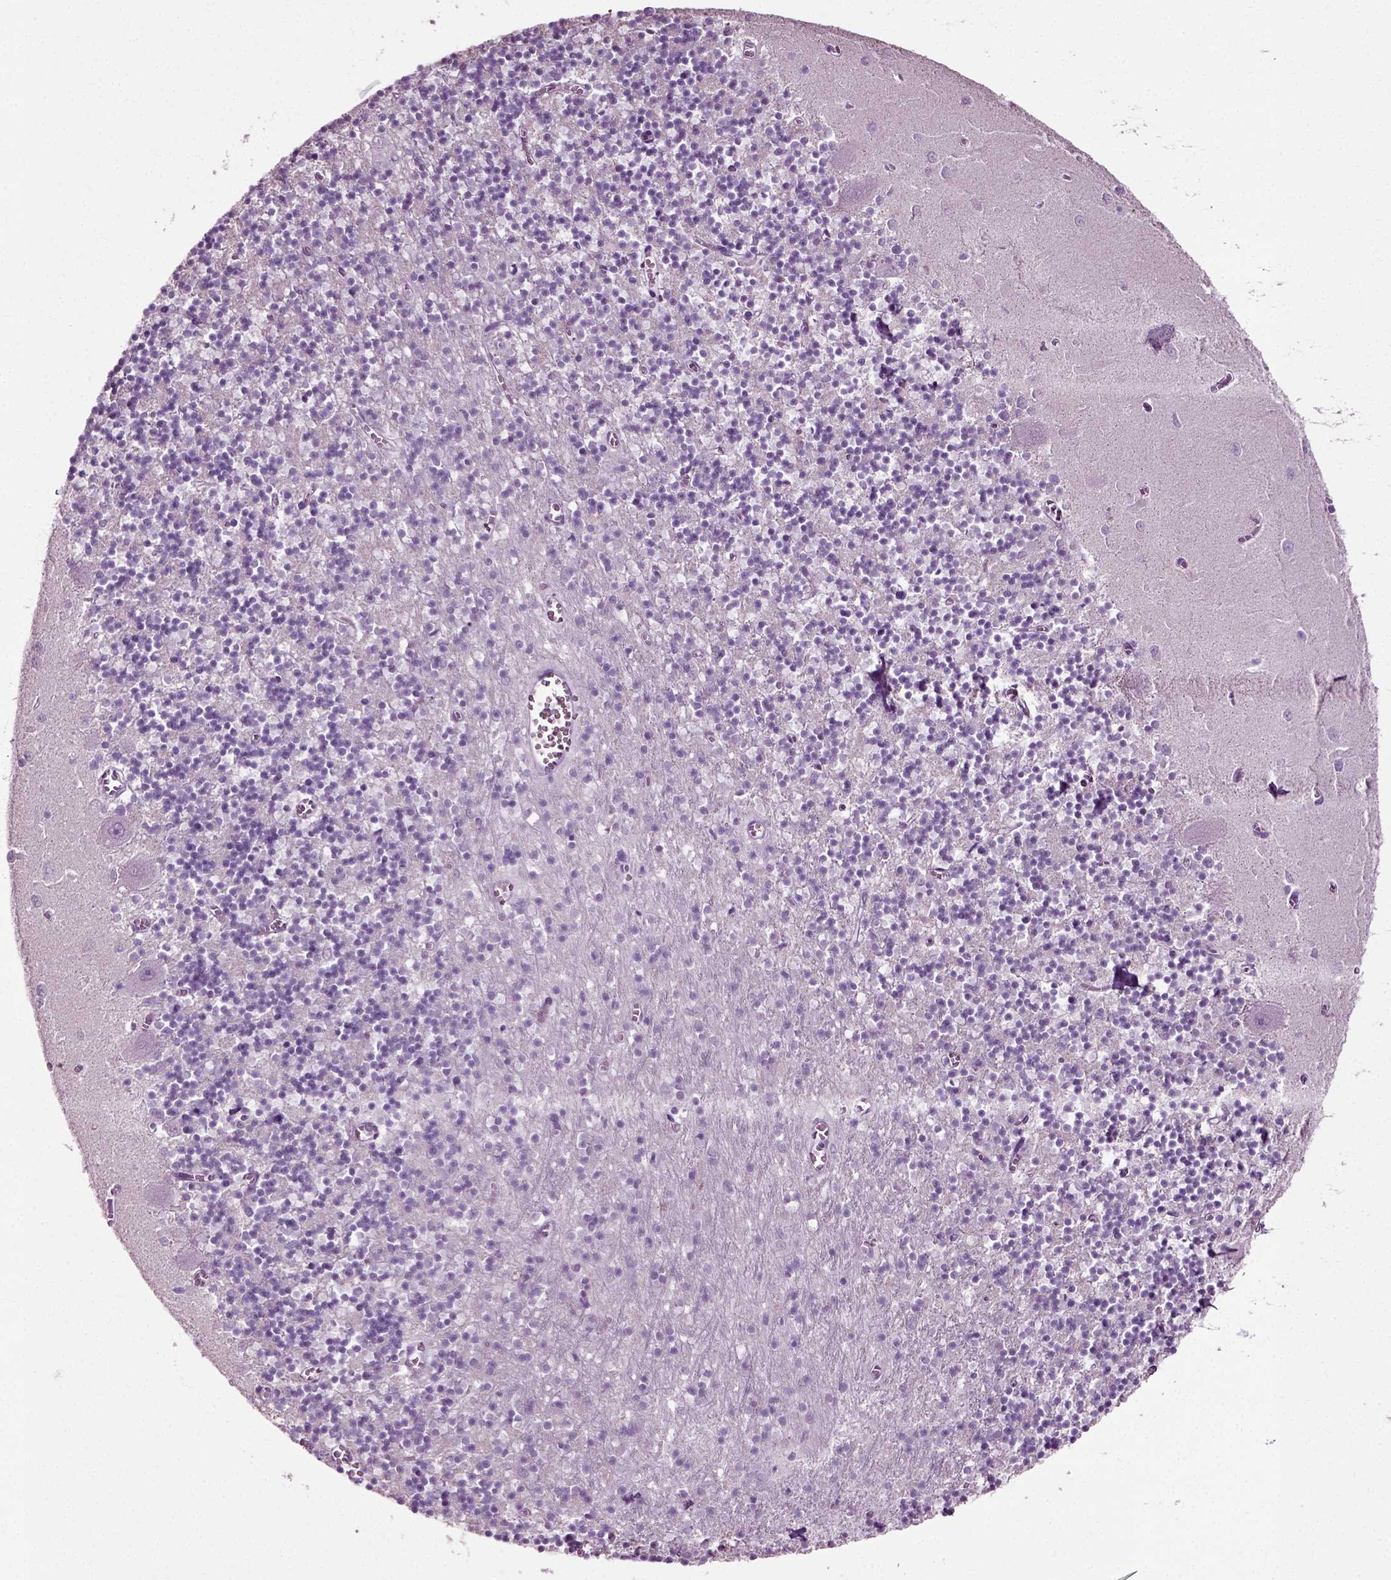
{"staining": {"intensity": "negative", "quantity": "none", "location": "none"}, "tissue": "cerebellum", "cell_type": "Cells in granular layer", "image_type": "normal", "snomed": [{"axis": "morphology", "description": "Normal tissue, NOS"}, {"axis": "topography", "description": "Cerebellum"}], "caption": "The immunohistochemistry (IHC) photomicrograph has no significant positivity in cells in granular layer of cerebellum.", "gene": "SLC26A8", "patient": {"sex": "female", "age": 64}}